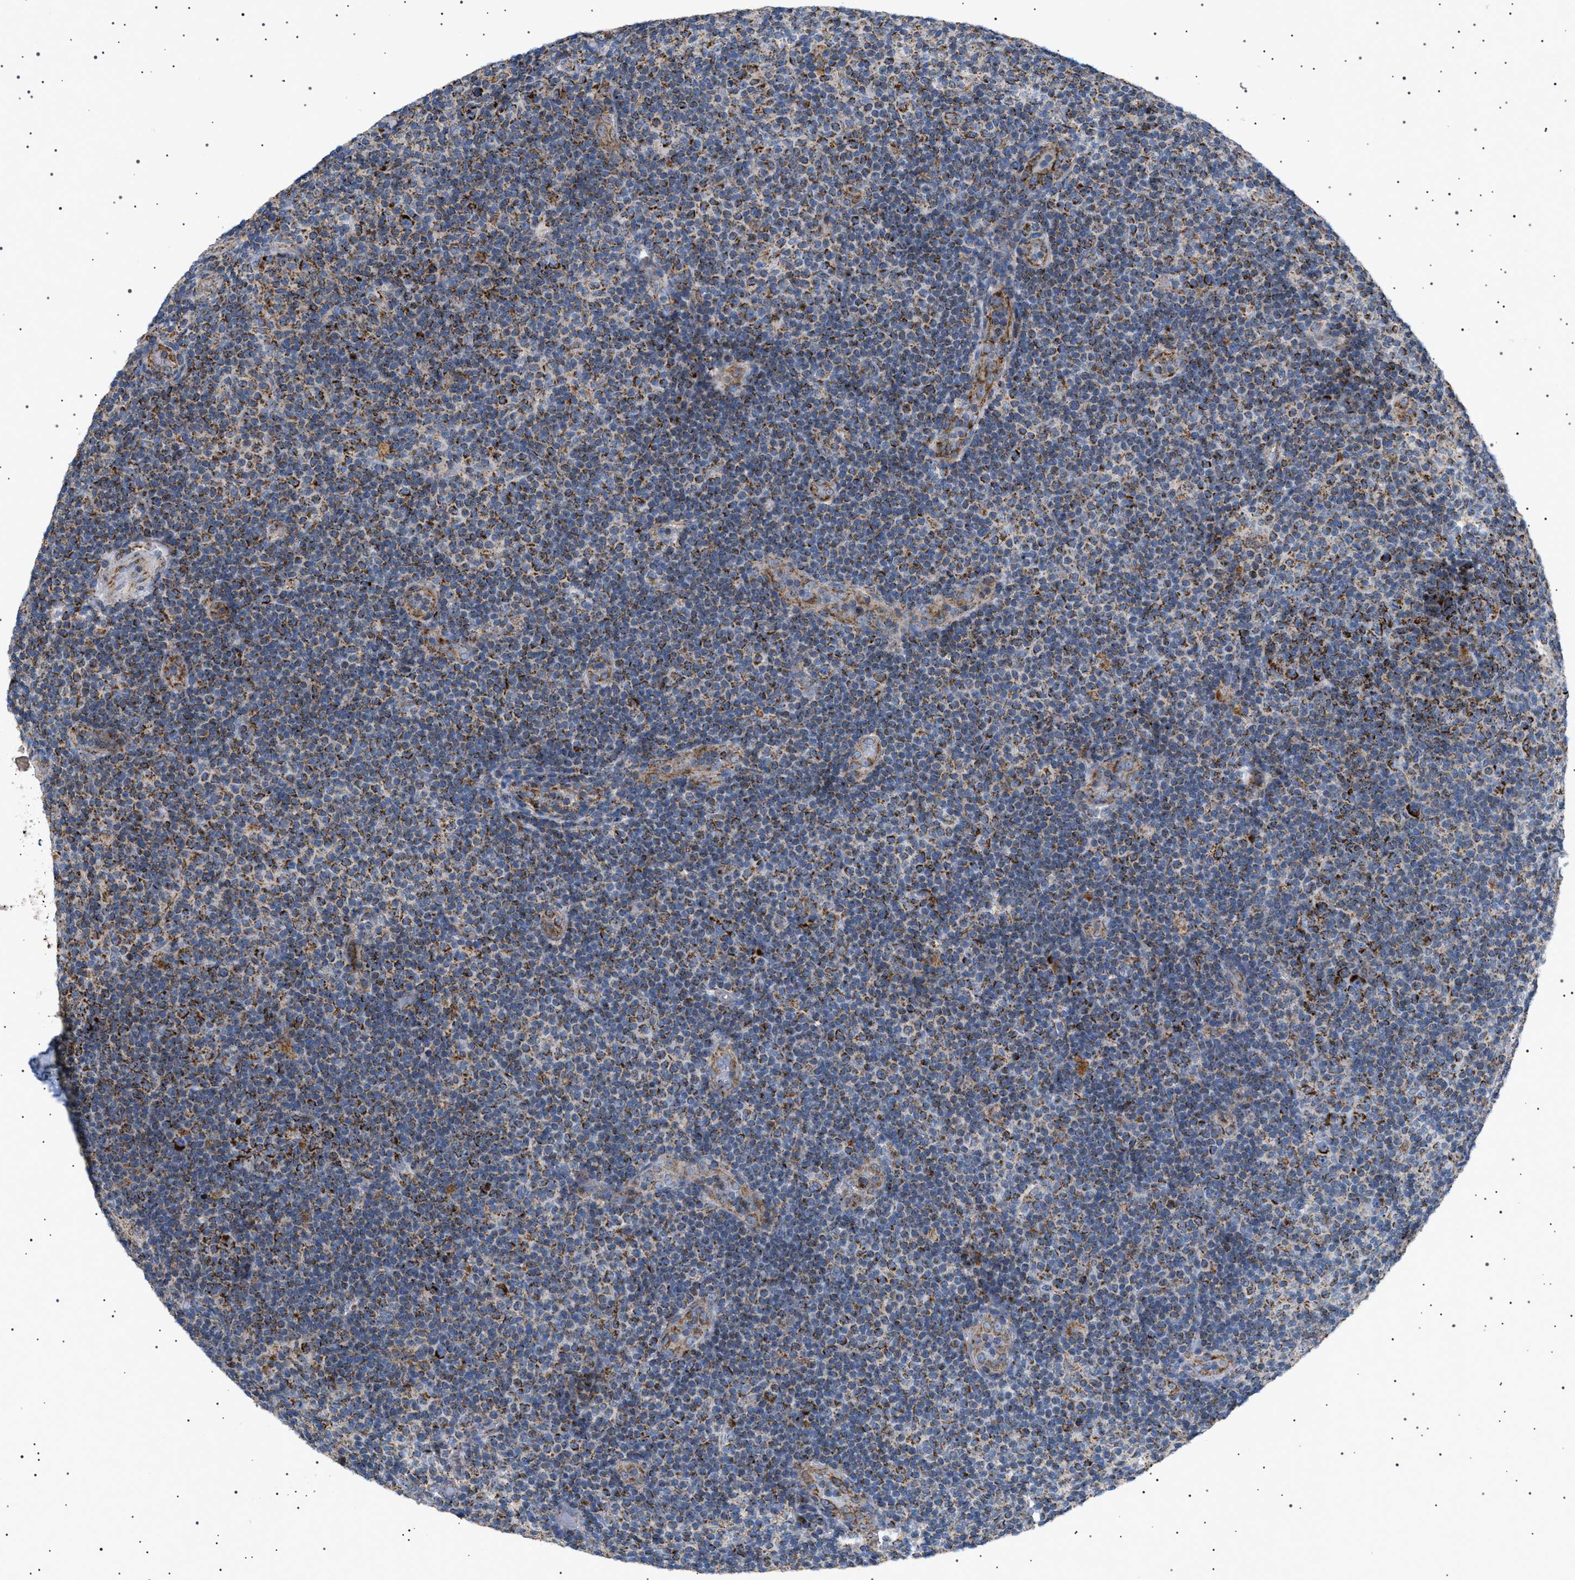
{"staining": {"intensity": "strong", "quantity": "<25%", "location": "cytoplasmic/membranous"}, "tissue": "lymphoma", "cell_type": "Tumor cells", "image_type": "cancer", "snomed": [{"axis": "morphology", "description": "Malignant lymphoma, non-Hodgkin's type, Low grade"}, {"axis": "topography", "description": "Lymph node"}], "caption": "Human malignant lymphoma, non-Hodgkin's type (low-grade) stained for a protein (brown) reveals strong cytoplasmic/membranous positive expression in approximately <25% of tumor cells.", "gene": "UBXN8", "patient": {"sex": "male", "age": 83}}